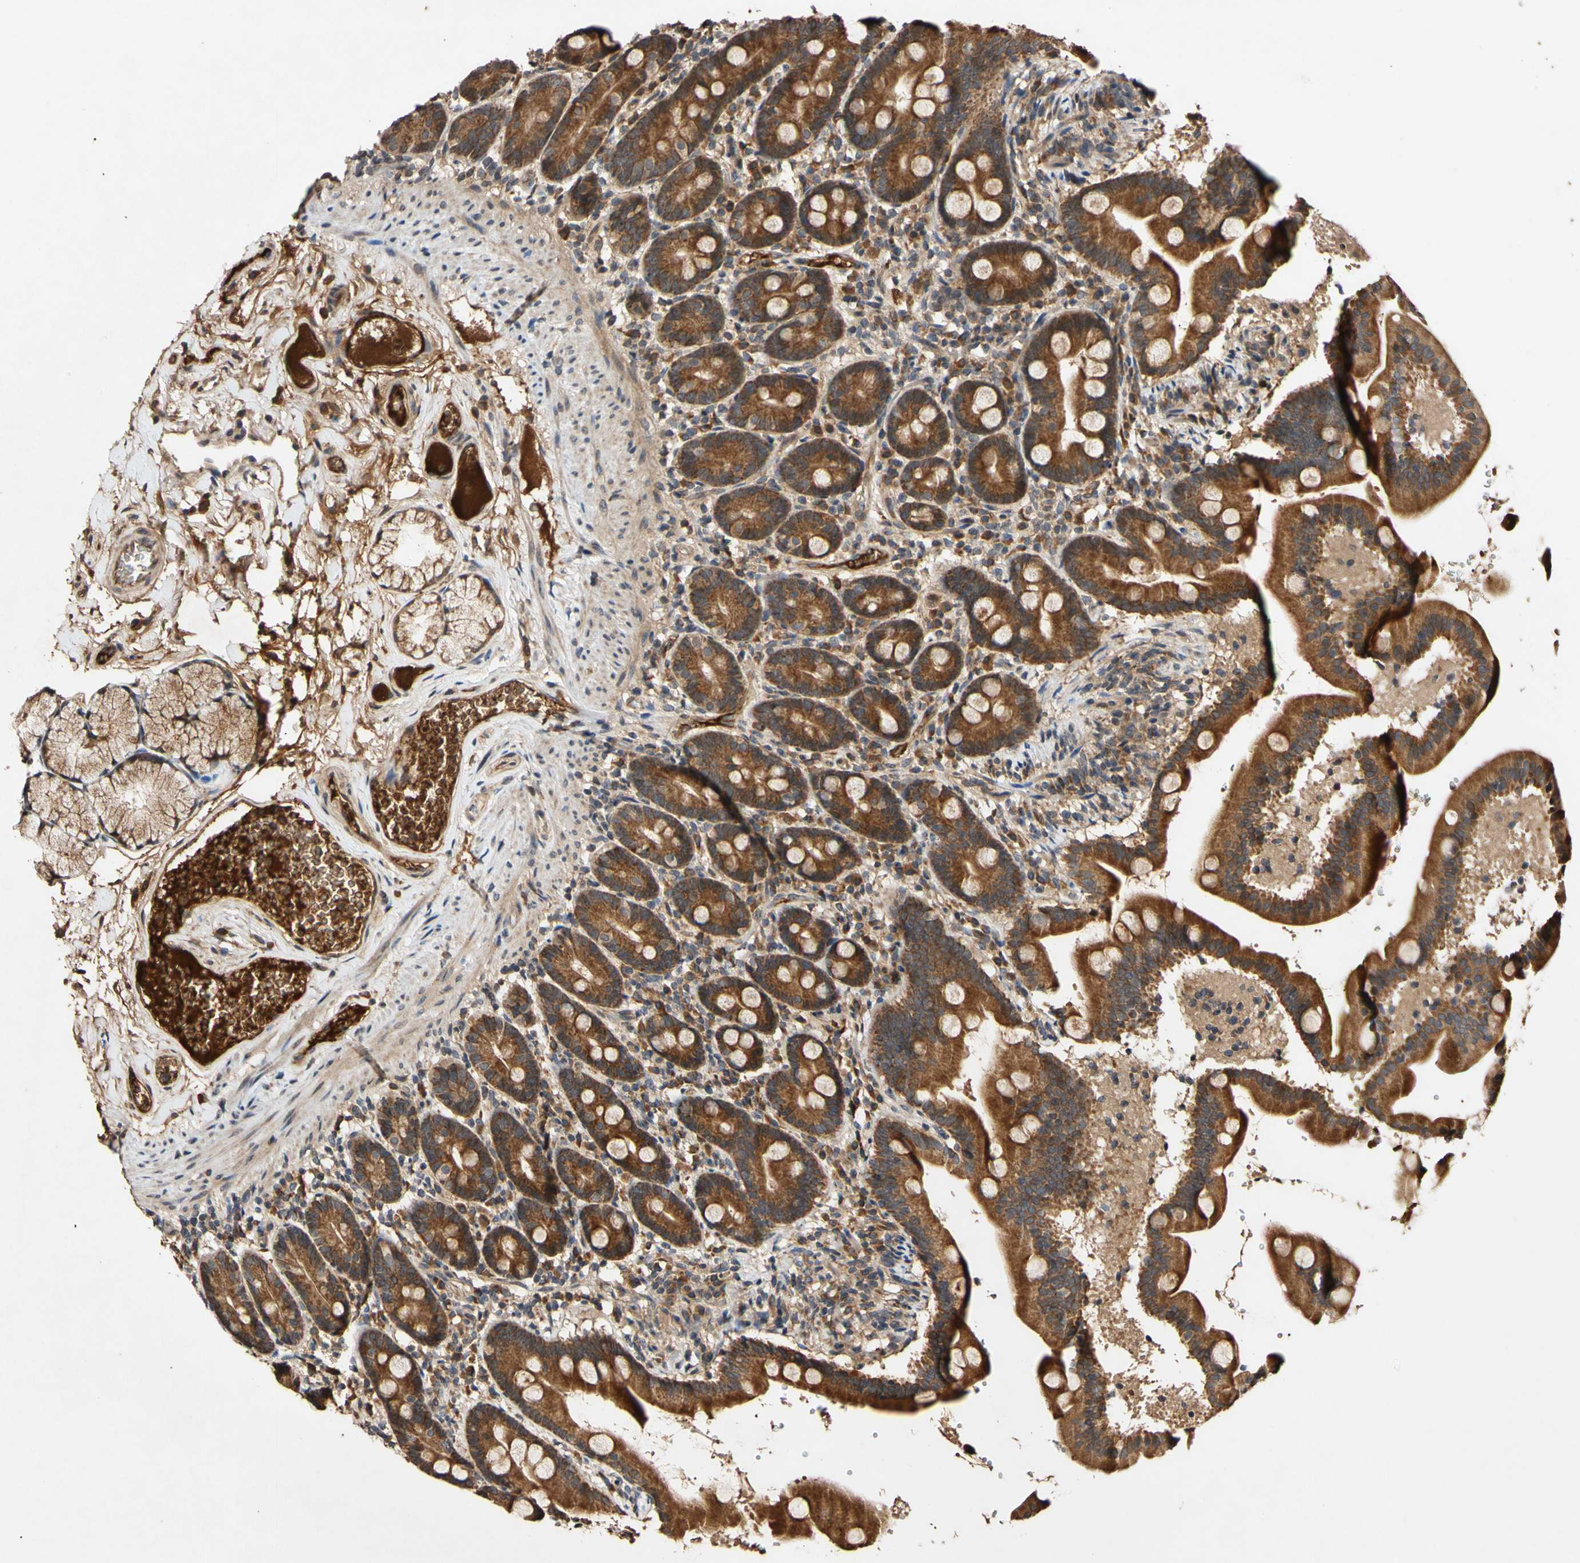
{"staining": {"intensity": "strong", "quantity": ">75%", "location": "cytoplasmic/membranous"}, "tissue": "duodenum", "cell_type": "Glandular cells", "image_type": "normal", "snomed": [{"axis": "morphology", "description": "Normal tissue, NOS"}, {"axis": "topography", "description": "Duodenum"}], "caption": "IHC of unremarkable human duodenum shows high levels of strong cytoplasmic/membranous staining in approximately >75% of glandular cells. (brown staining indicates protein expression, while blue staining denotes nuclei).", "gene": "PLAT", "patient": {"sex": "male", "age": 54}}